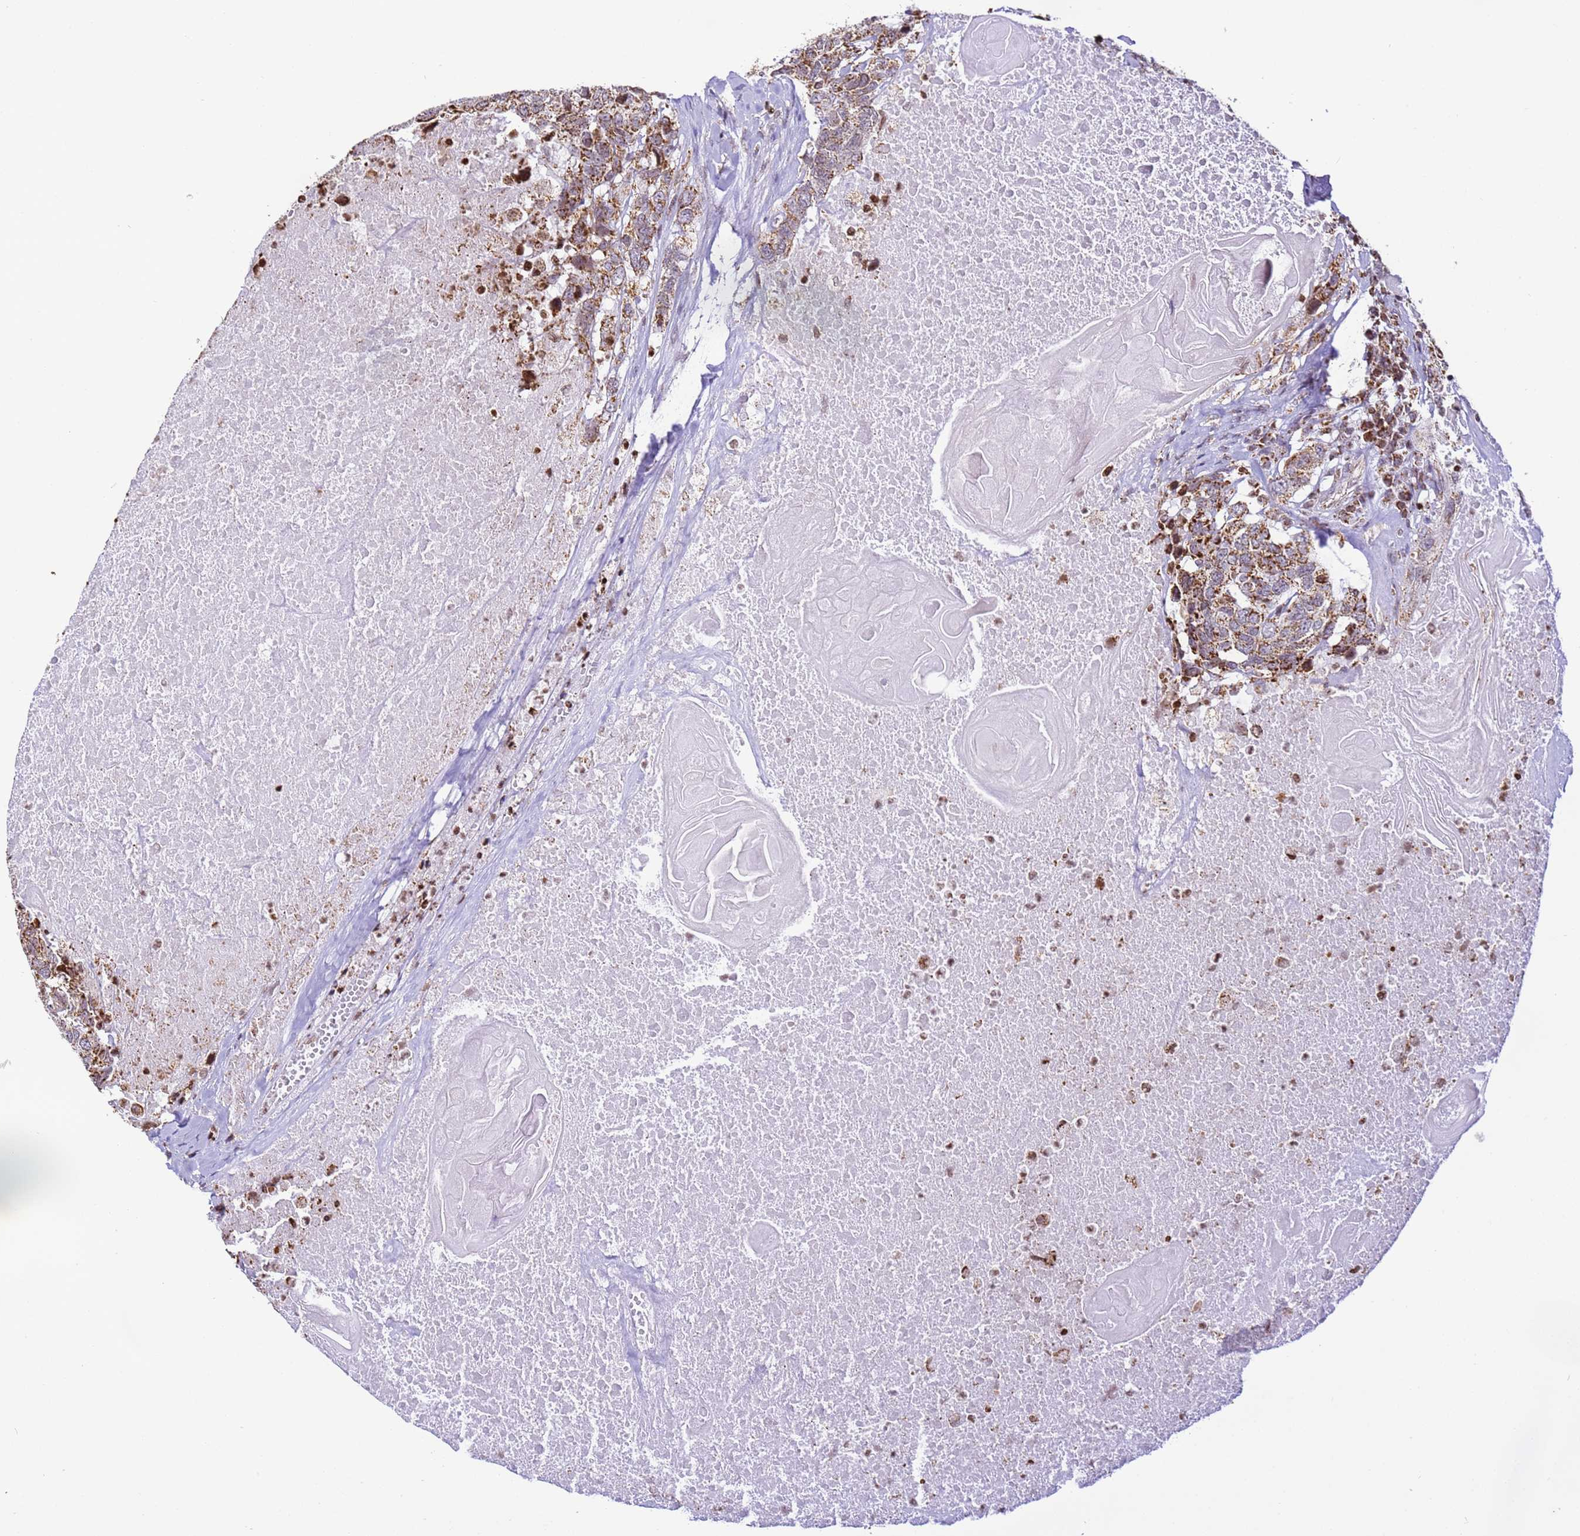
{"staining": {"intensity": "strong", "quantity": ">75%", "location": "cytoplasmic/membranous"}, "tissue": "head and neck cancer", "cell_type": "Tumor cells", "image_type": "cancer", "snomed": [{"axis": "morphology", "description": "Squamous cell carcinoma, NOS"}, {"axis": "topography", "description": "Head-Neck"}], "caption": "Squamous cell carcinoma (head and neck) was stained to show a protein in brown. There is high levels of strong cytoplasmic/membranous positivity in about >75% of tumor cells.", "gene": "HSPE1", "patient": {"sex": "male", "age": 66}}